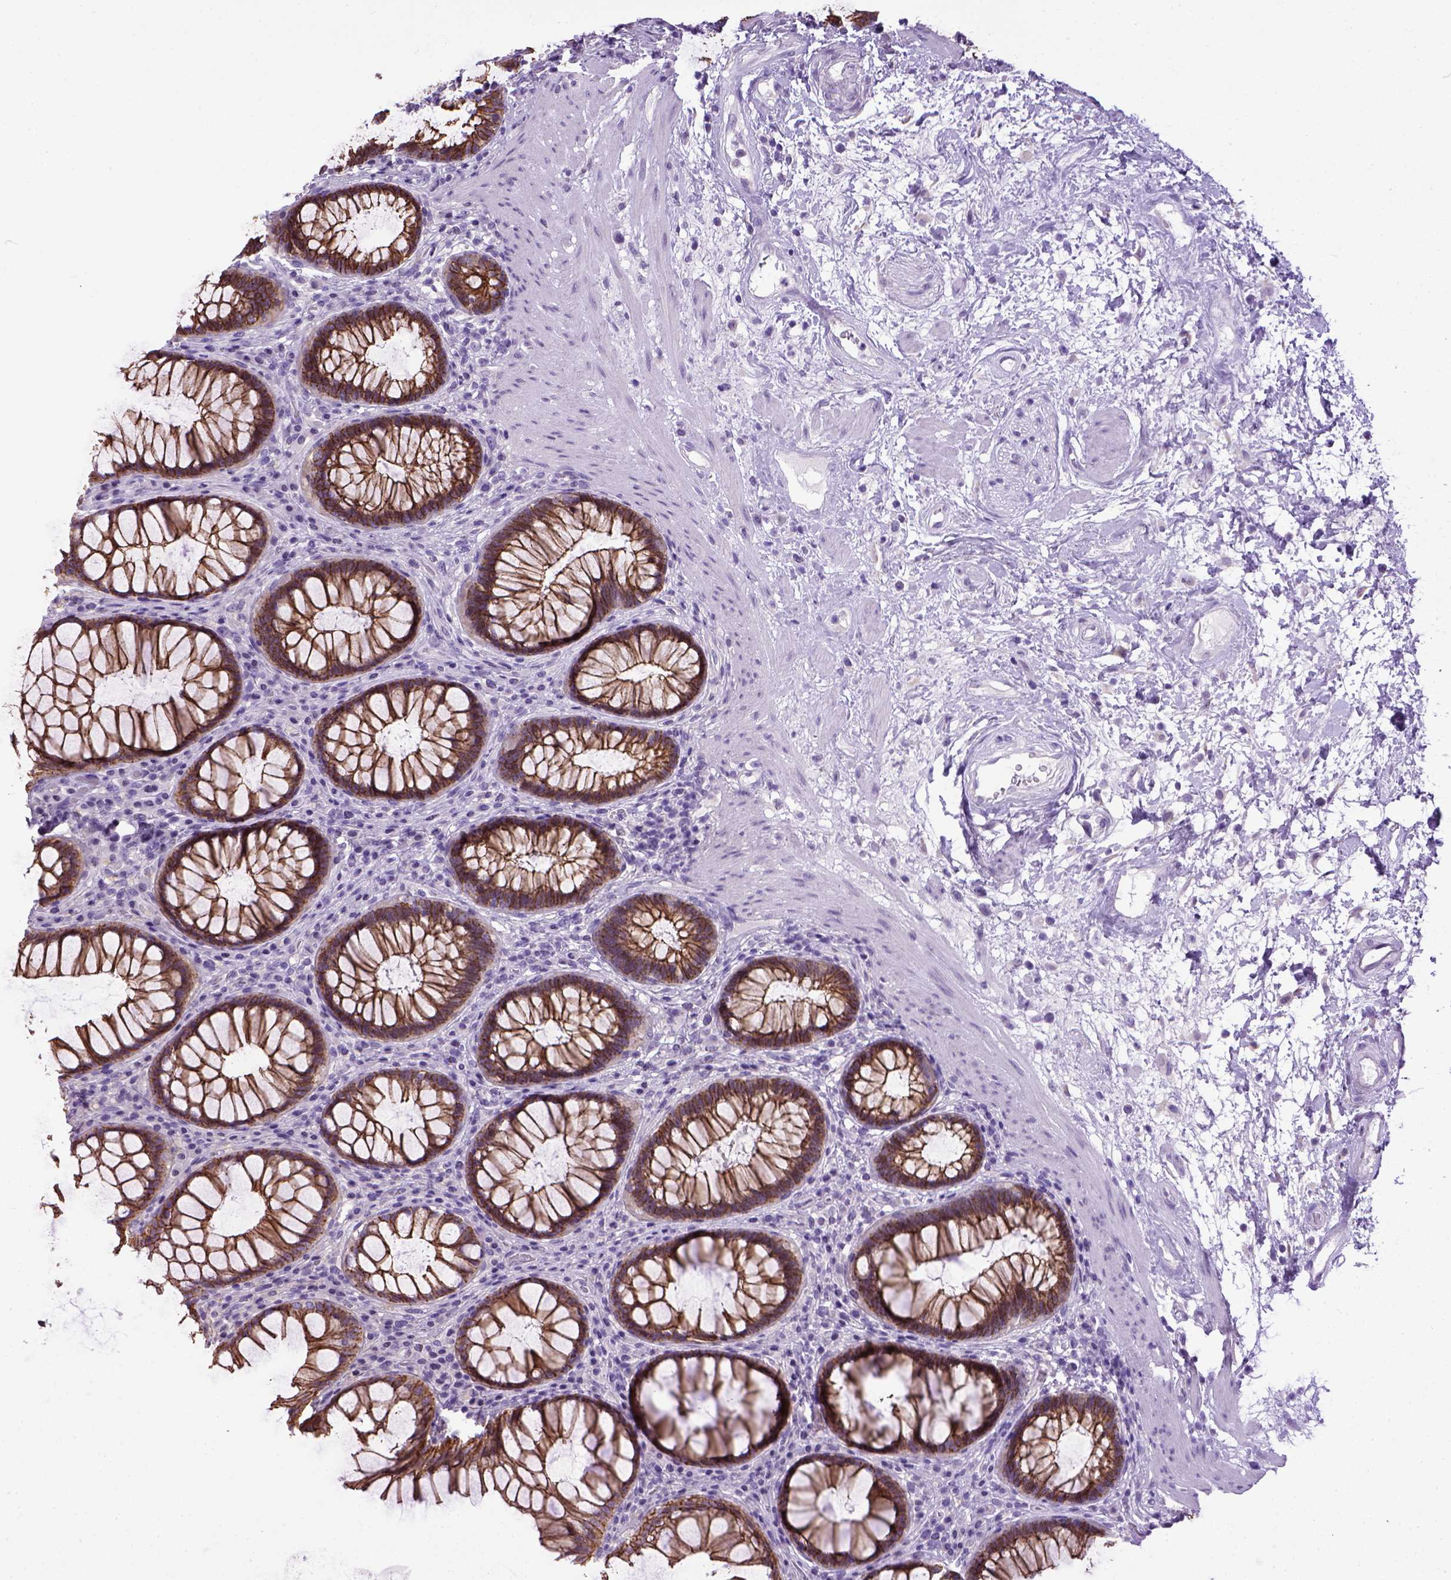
{"staining": {"intensity": "strong", "quantity": ">75%", "location": "cytoplasmic/membranous"}, "tissue": "rectum", "cell_type": "Glandular cells", "image_type": "normal", "snomed": [{"axis": "morphology", "description": "Normal tissue, NOS"}, {"axis": "topography", "description": "Rectum"}], "caption": "The image reveals immunohistochemical staining of normal rectum. There is strong cytoplasmic/membranous staining is present in approximately >75% of glandular cells.", "gene": "CDH1", "patient": {"sex": "male", "age": 72}}